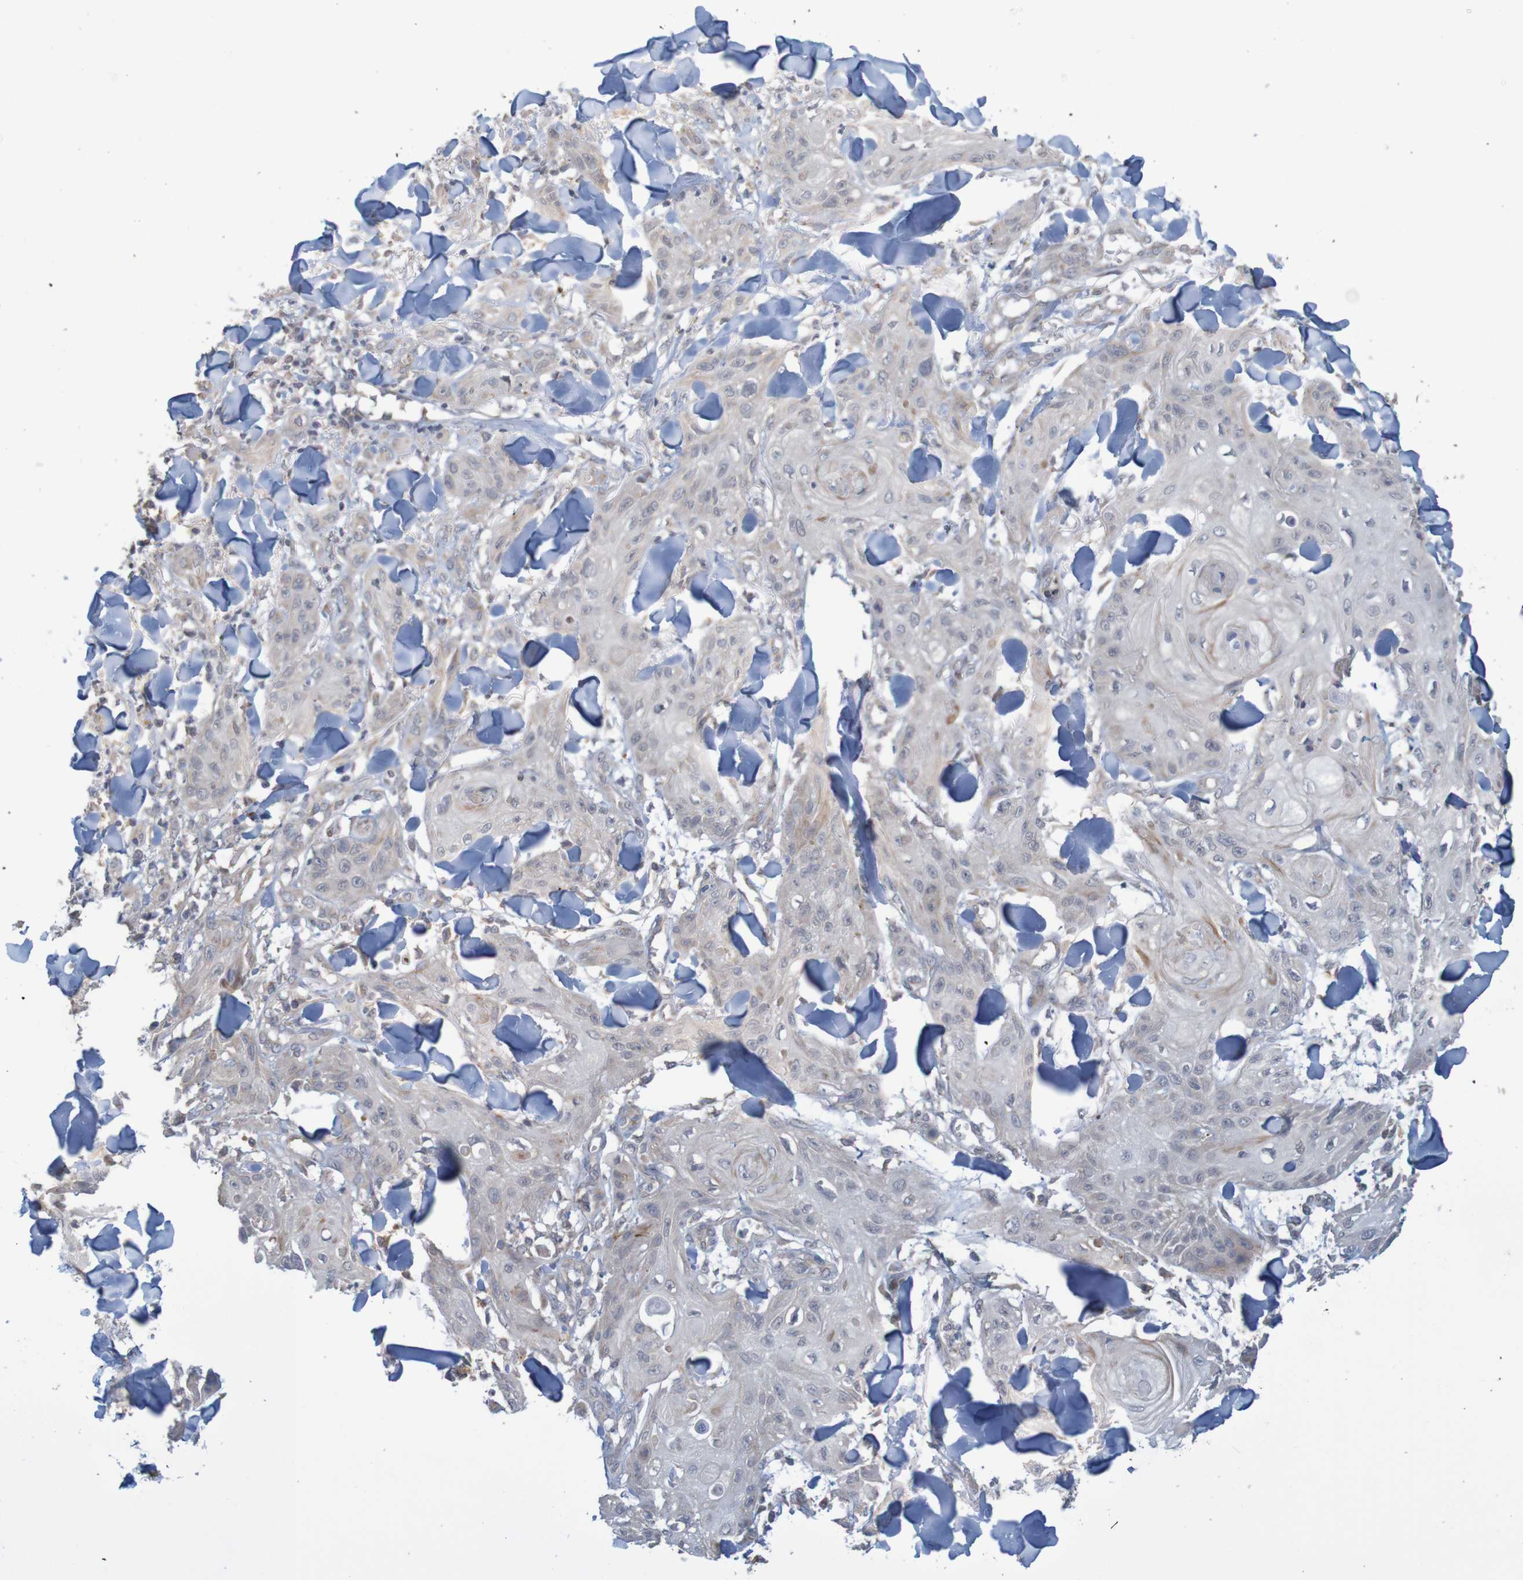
{"staining": {"intensity": "weak", "quantity": "<25%", "location": "cytoplasmic/membranous"}, "tissue": "skin cancer", "cell_type": "Tumor cells", "image_type": "cancer", "snomed": [{"axis": "morphology", "description": "Squamous cell carcinoma, NOS"}, {"axis": "topography", "description": "Skin"}], "caption": "Immunohistochemistry histopathology image of human squamous cell carcinoma (skin) stained for a protein (brown), which reveals no expression in tumor cells. (Immunohistochemistry, brightfield microscopy, high magnification).", "gene": "ANKK1", "patient": {"sex": "male", "age": 74}}